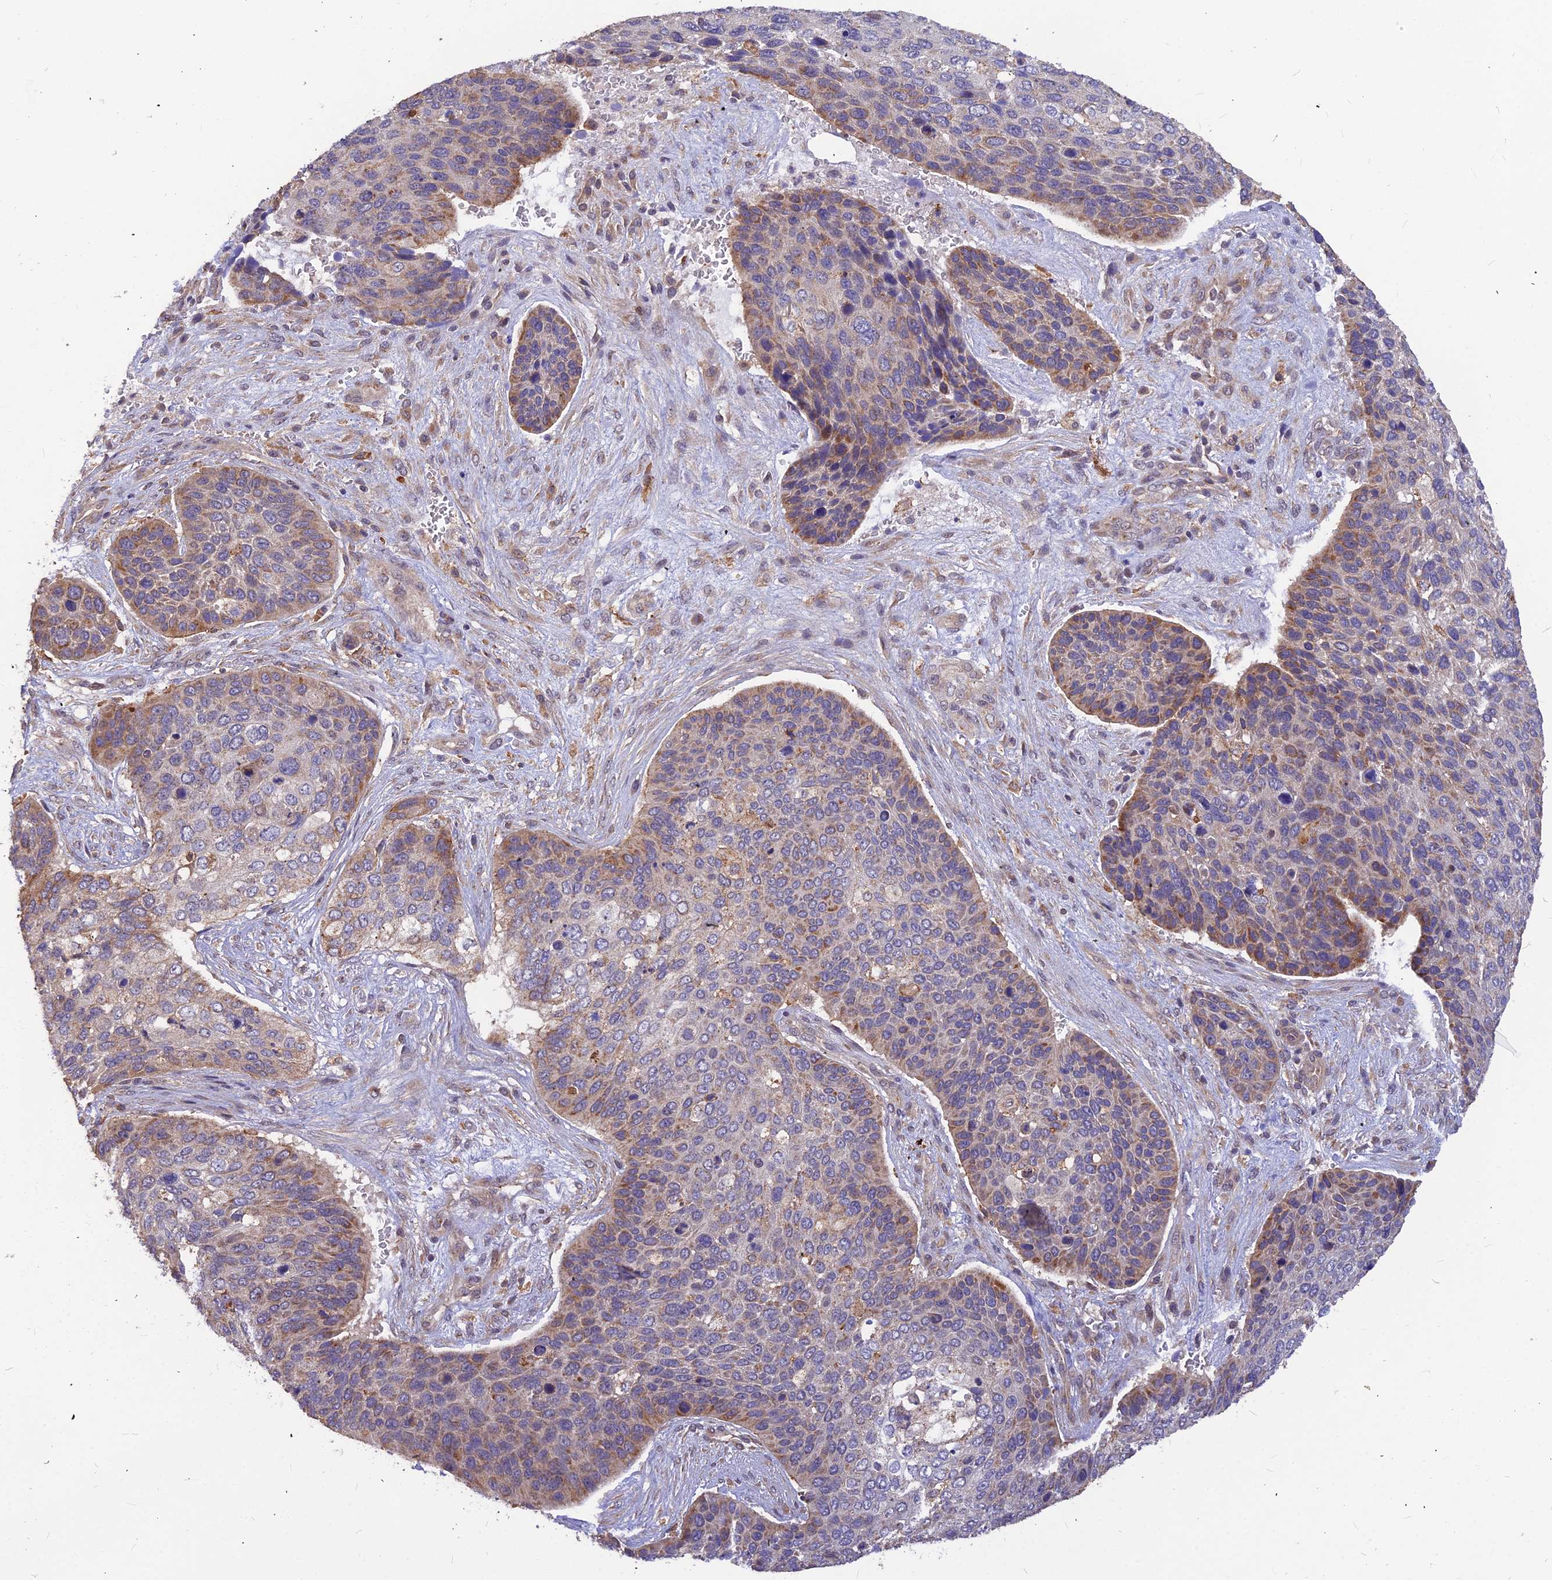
{"staining": {"intensity": "moderate", "quantity": "25%-75%", "location": "cytoplasmic/membranous"}, "tissue": "skin cancer", "cell_type": "Tumor cells", "image_type": "cancer", "snomed": [{"axis": "morphology", "description": "Basal cell carcinoma"}, {"axis": "topography", "description": "Skin"}], "caption": "This micrograph exhibits immunohistochemistry (IHC) staining of skin cancer (basal cell carcinoma), with medium moderate cytoplasmic/membranous staining in approximately 25%-75% of tumor cells.", "gene": "LEKR1", "patient": {"sex": "female", "age": 74}}